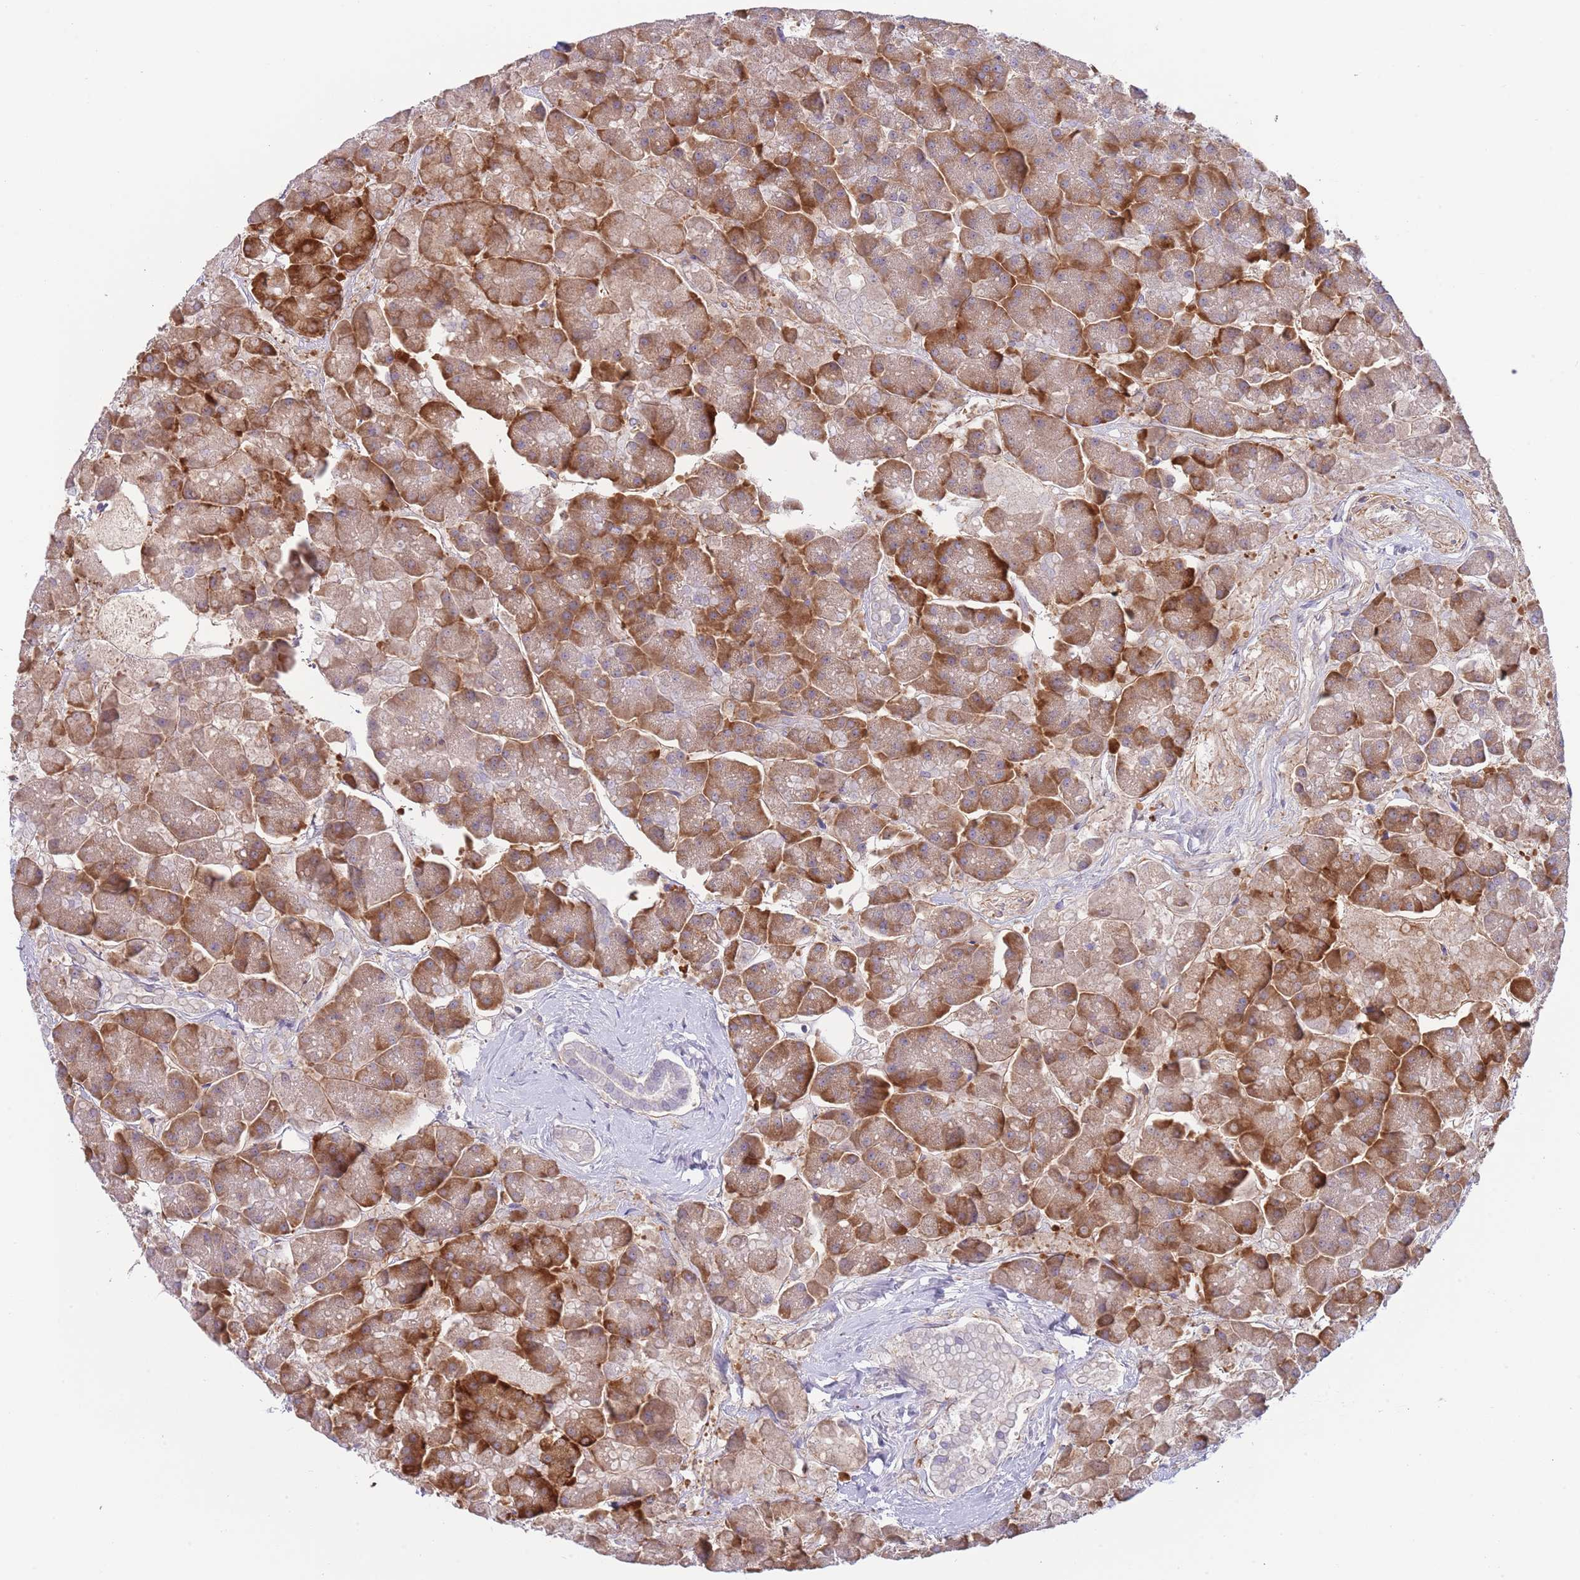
{"staining": {"intensity": "strong", "quantity": ">75%", "location": "cytoplasmic/membranous"}, "tissue": "pancreas", "cell_type": "Exocrine glandular cells", "image_type": "normal", "snomed": [{"axis": "morphology", "description": "Normal tissue, NOS"}, {"axis": "topography", "description": "Pancreas"}, {"axis": "topography", "description": "Peripheral nerve tissue"}], "caption": "Protein expression analysis of normal human pancreas reveals strong cytoplasmic/membranous staining in approximately >75% of exocrine glandular cells. (IHC, brightfield microscopy, high magnification).", "gene": "PIMREG", "patient": {"sex": "male", "age": 54}}